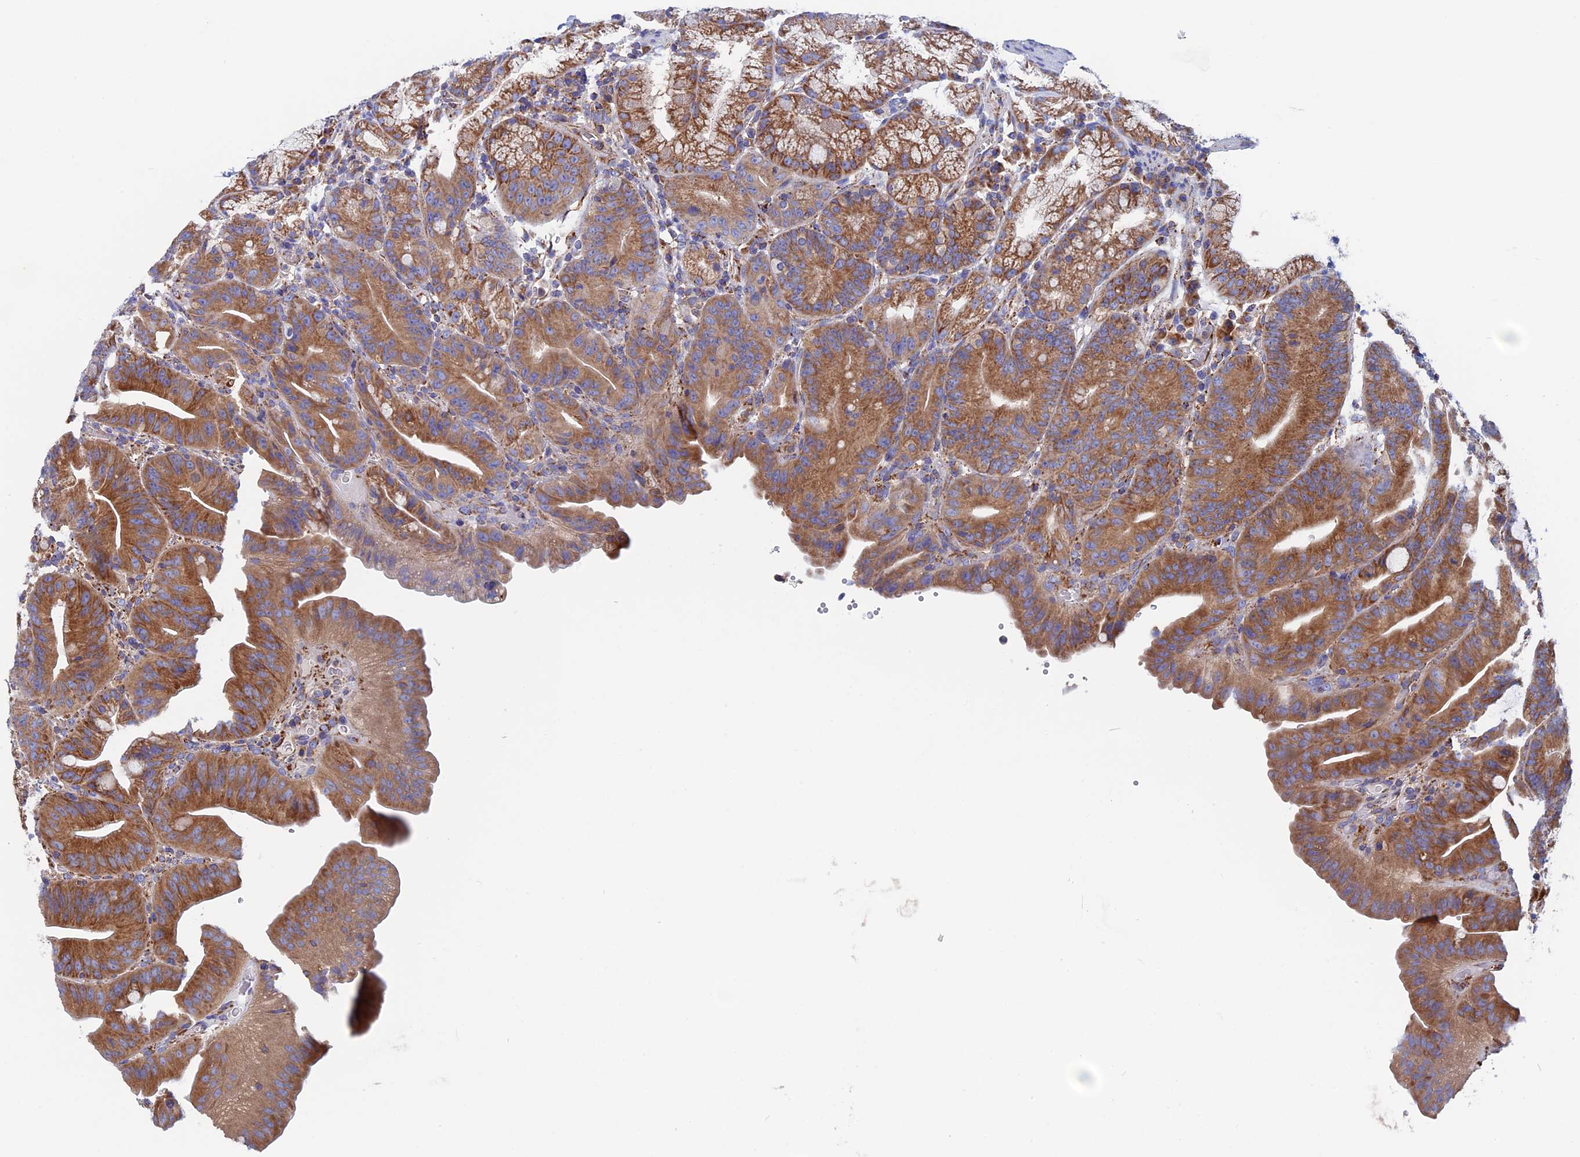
{"staining": {"intensity": "moderate", "quantity": ">75%", "location": "cytoplasmic/membranous"}, "tissue": "duodenum", "cell_type": "Glandular cells", "image_type": "normal", "snomed": [{"axis": "morphology", "description": "Normal tissue, NOS"}, {"axis": "topography", "description": "Duodenum"}], "caption": "Duodenum stained with a brown dye exhibits moderate cytoplasmic/membranous positive positivity in approximately >75% of glandular cells.", "gene": "WDR83", "patient": {"sex": "male", "age": 54}}